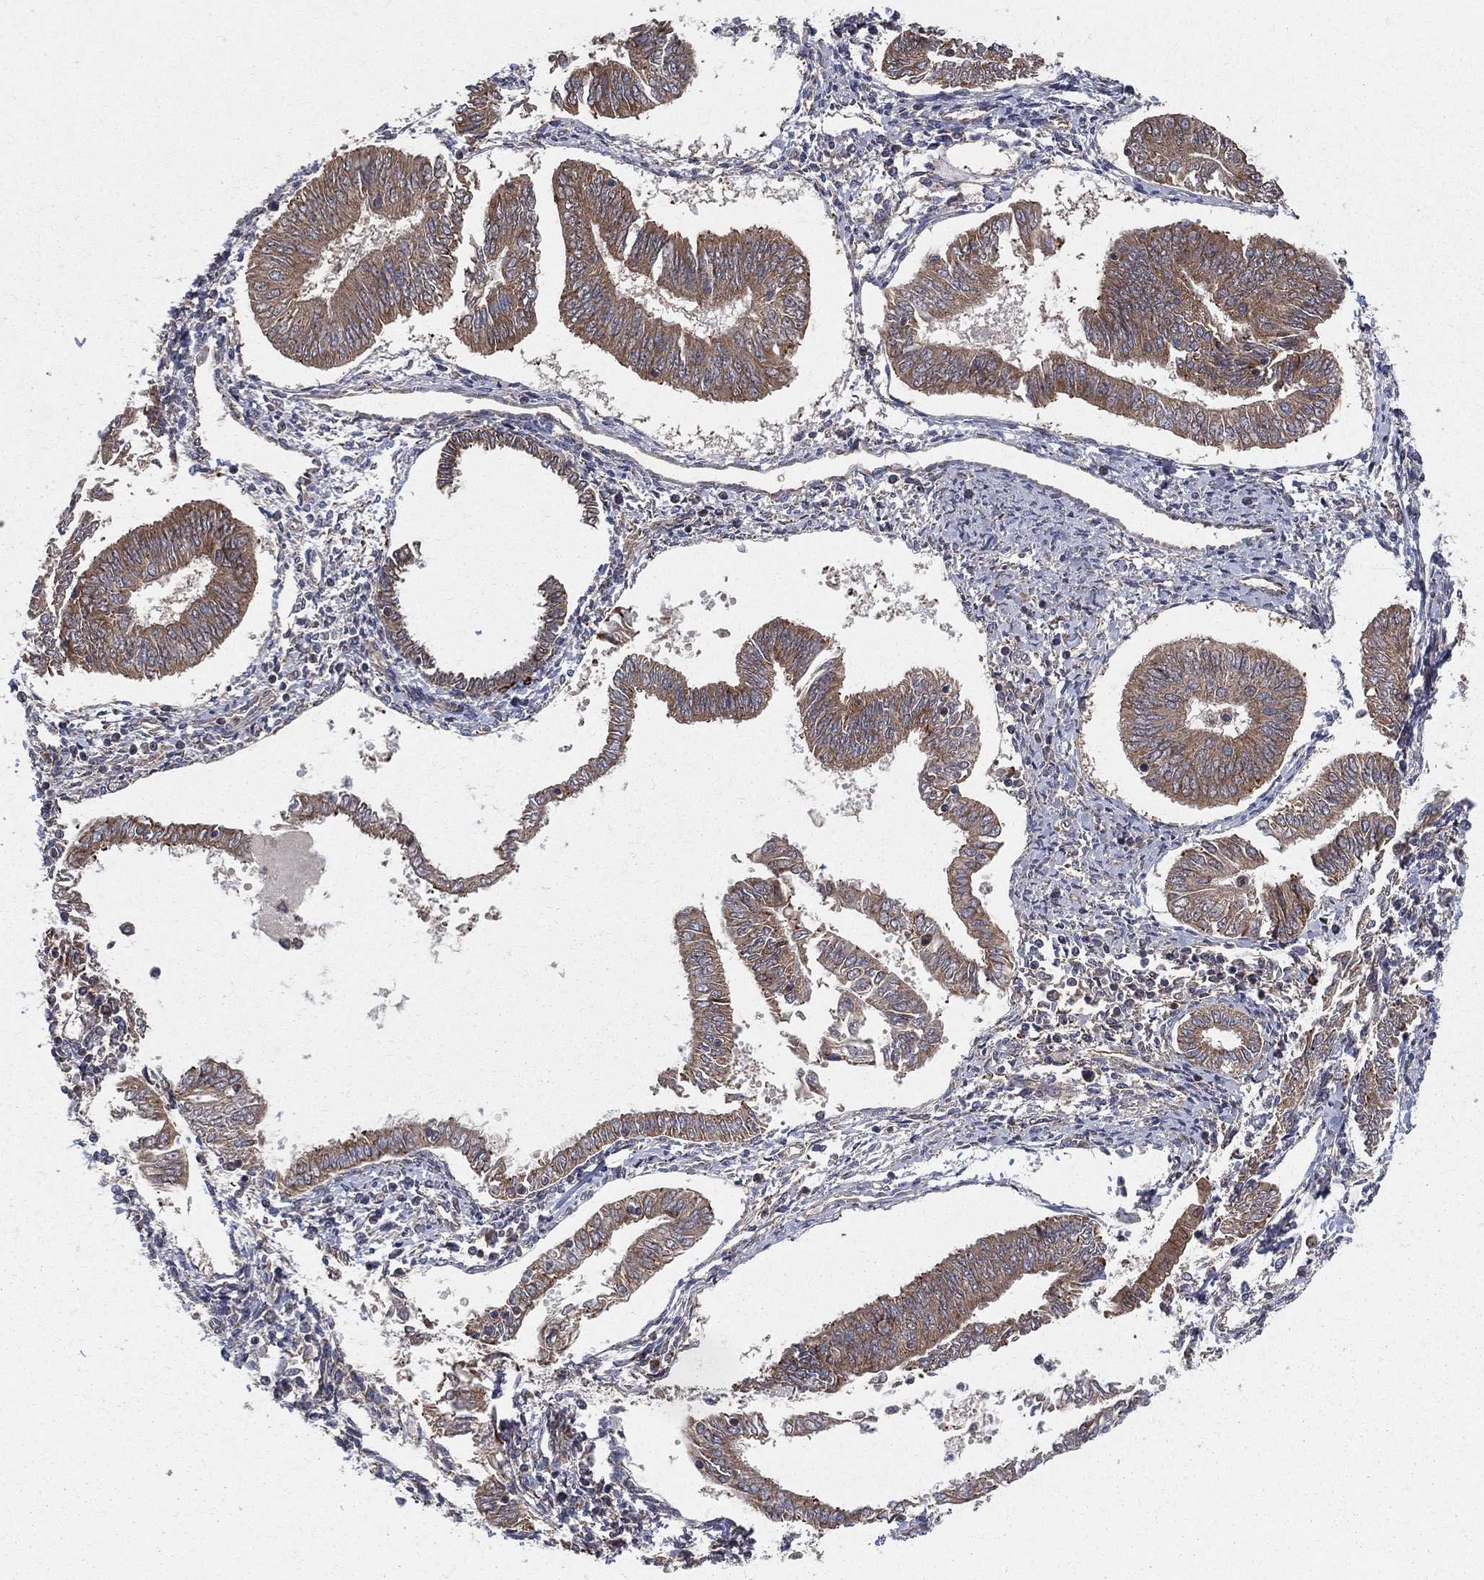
{"staining": {"intensity": "moderate", "quantity": ">75%", "location": "cytoplasmic/membranous"}, "tissue": "endometrial cancer", "cell_type": "Tumor cells", "image_type": "cancer", "snomed": [{"axis": "morphology", "description": "Adenocarcinoma, NOS"}, {"axis": "topography", "description": "Endometrium"}], "caption": "IHC (DAB) staining of endometrial cancer exhibits moderate cytoplasmic/membranous protein staining in approximately >75% of tumor cells. The protein is shown in brown color, while the nuclei are stained blue.", "gene": "MIX23", "patient": {"sex": "female", "age": 58}}